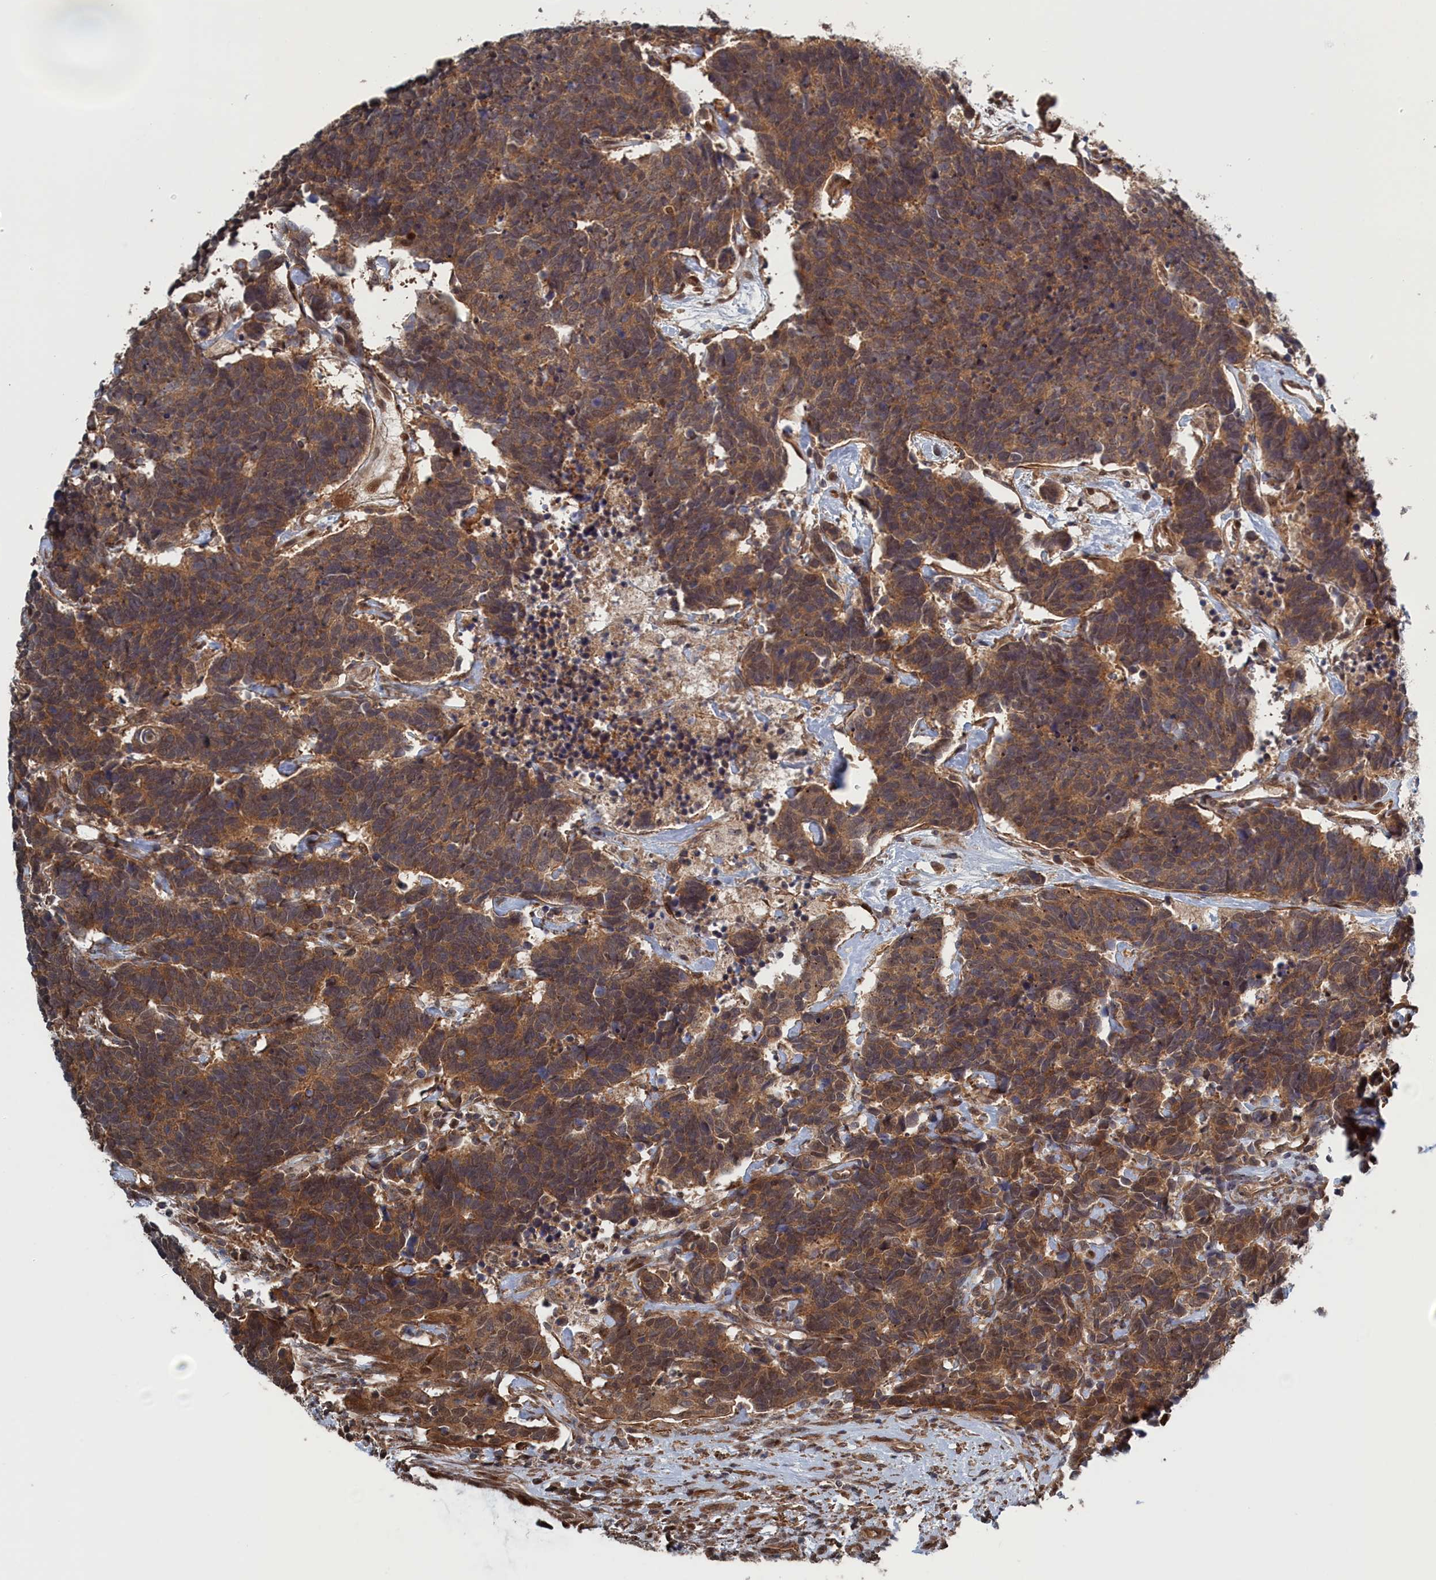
{"staining": {"intensity": "moderate", "quantity": ">75%", "location": "cytoplasmic/membranous"}, "tissue": "carcinoid", "cell_type": "Tumor cells", "image_type": "cancer", "snomed": [{"axis": "morphology", "description": "Carcinoma, NOS"}, {"axis": "morphology", "description": "Carcinoid, malignant, NOS"}, {"axis": "topography", "description": "Urinary bladder"}], "caption": "The micrograph shows immunohistochemical staining of carcinoid. There is moderate cytoplasmic/membranous positivity is seen in about >75% of tumor cells.", "gene": "ELOVL6", "patient": {"sex": "male", "age": 57}}